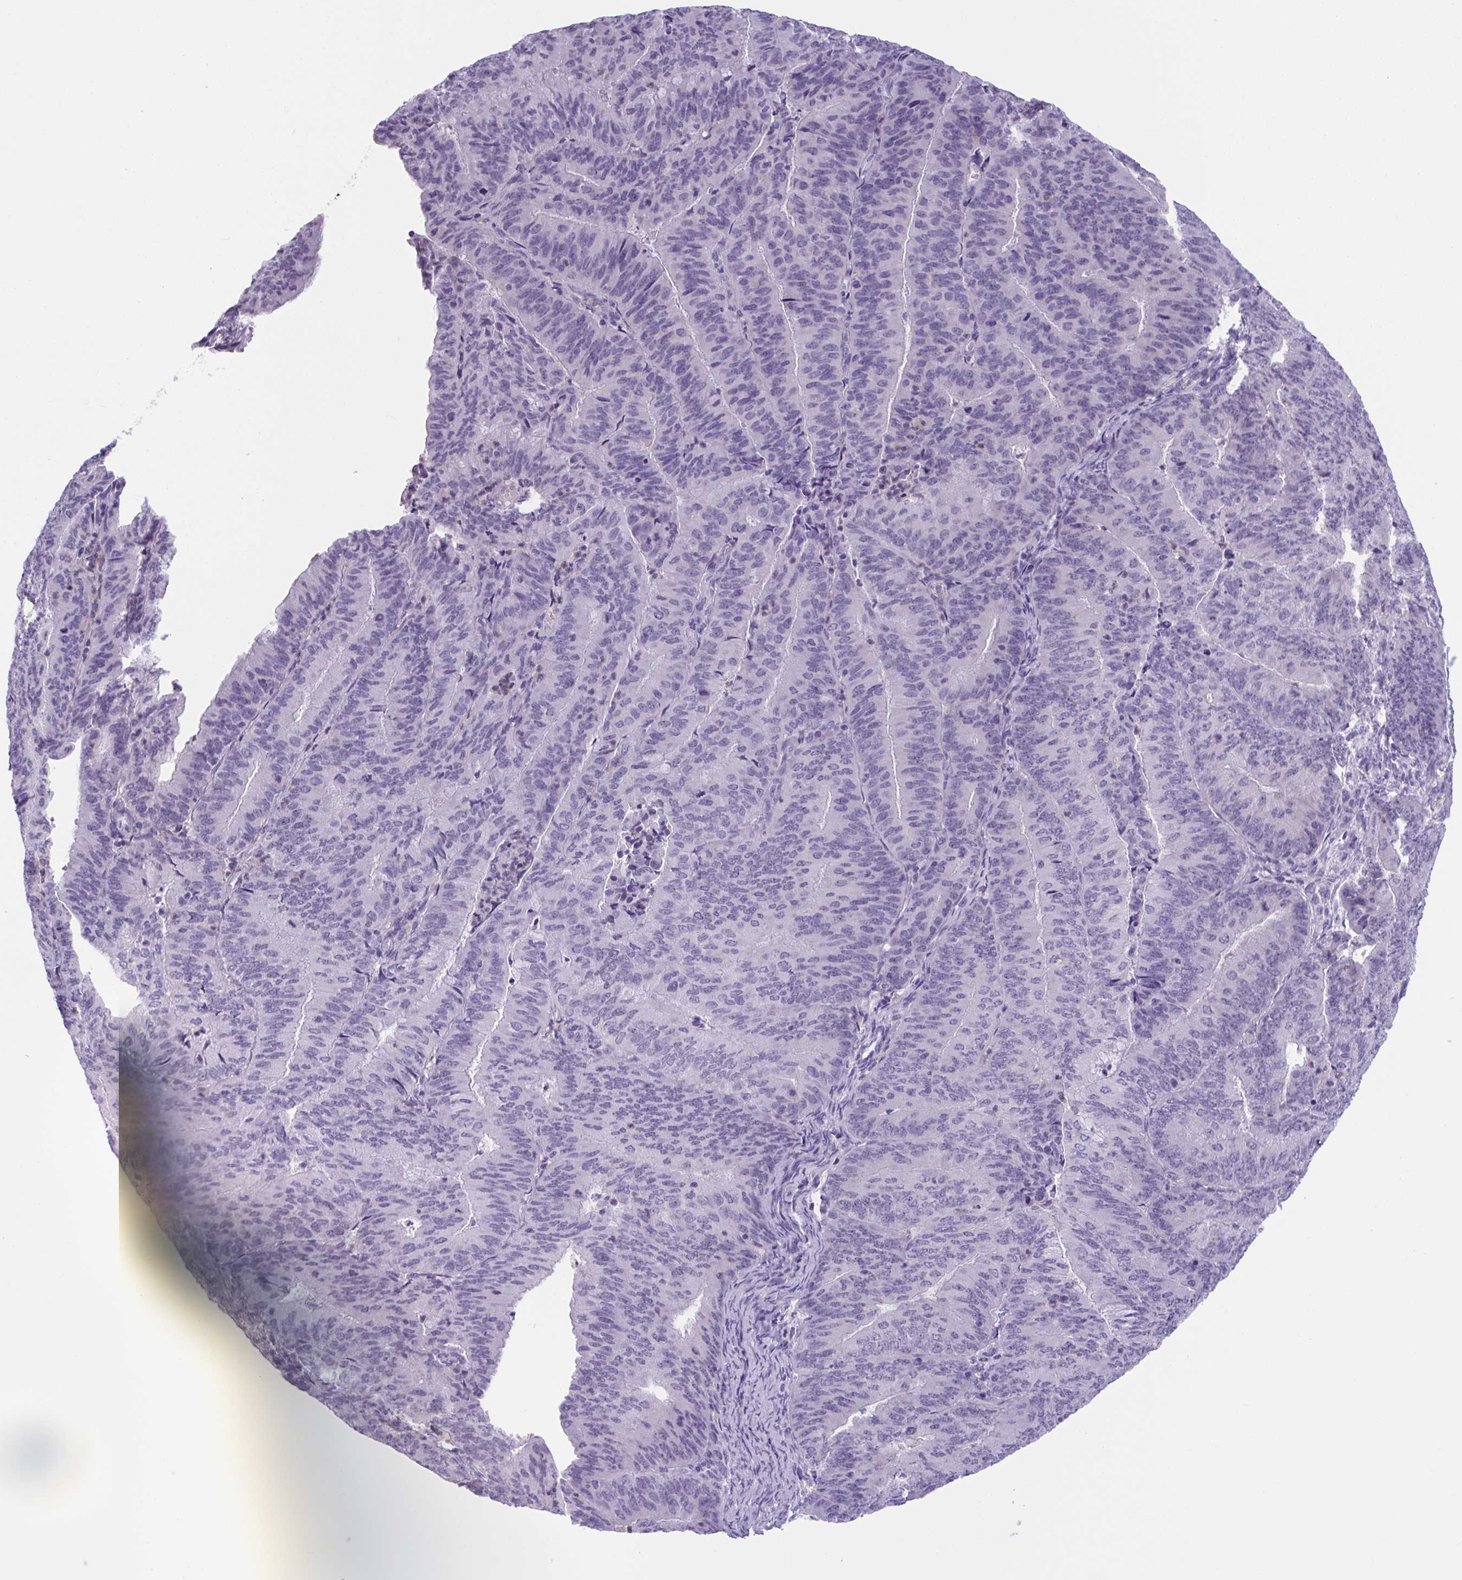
{"staining": {"intensity": "negative", "quantity": "none", "location": "none"}, "tissue": "endometrial cancer", "cell_type": "Tumor cells", "image_type": "cancer", "snomed": [{"axis": "morphology", "description": "Adenocarcinoma, NOS"}, {"axis": "topography", "description": "Endometrium"}], "caption": "There is no significant expression in tumor cells of adenocarcinoma (endometrial).", "gene": "WNT9B", "patient": {"sex": "female", "age": 57}}